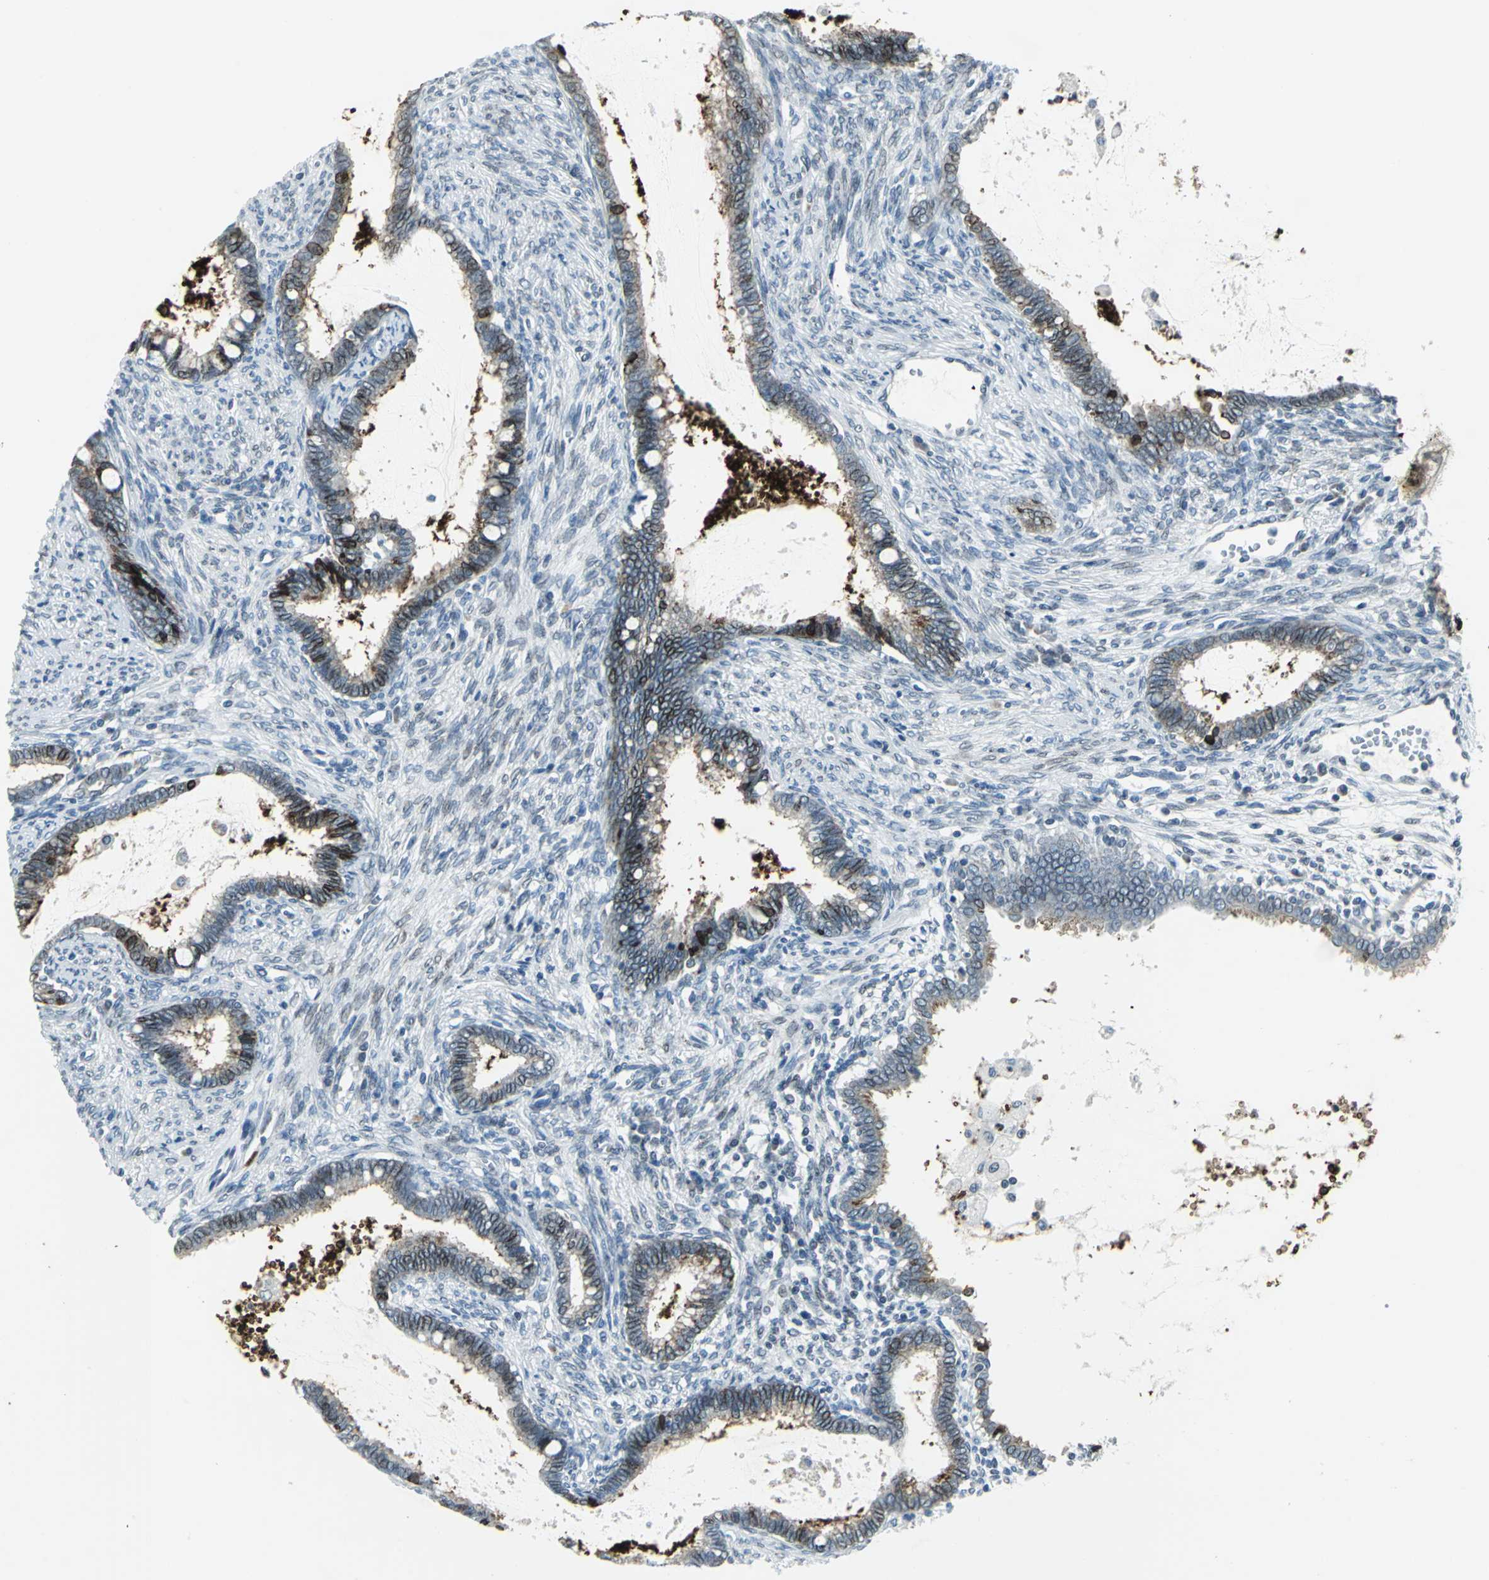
{"staining": {"intensity": "weak", "quantity": "25%-75%", "location": "cytoplasmic/membranous,nuclear"}, "tissue": "cervical cancer", "cell_type": "Tumor cells", "image_type": "cancer", "snomed": [{"axis": "morphology", "description": "Adenocarcinoma, NOS"}, {"axis": "topography", "description": "Cervix"}], "caption": "The immunohistochemical stain shows weak cytoplasmic/membranous and nuclear staining in tumor cells of adenocarcinoma (cervical) tissue. Nuclei are stained in blue.", "gene": "SNUPN", "patient": {"sex": "female", "age": 44}}